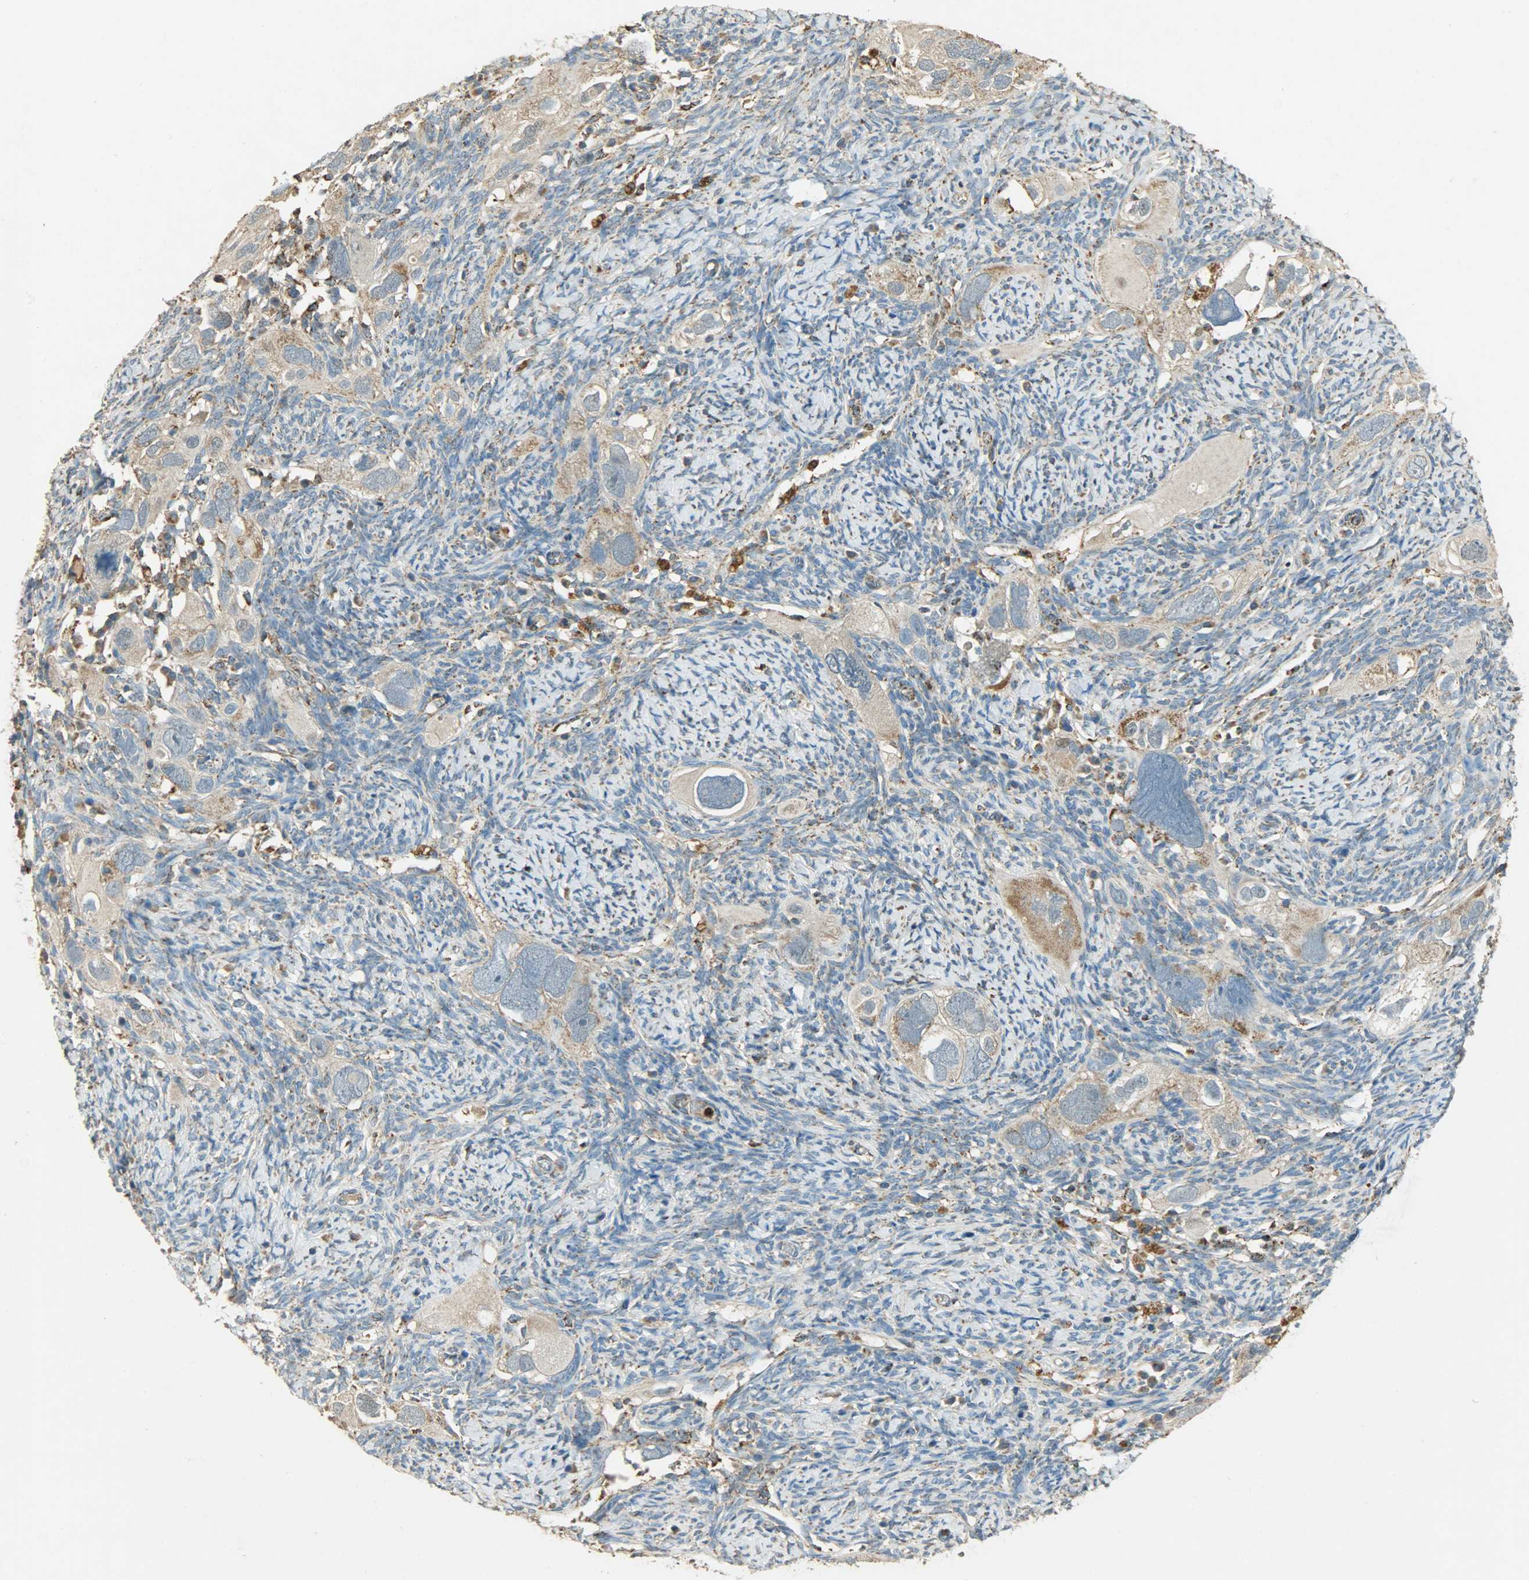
{"staining": {"intensity": "moderate", "quantity": ">75%", "location": "cytoplasmic/membranous"}, "tissue": "ovarian cancer", "cell_type": "Tumor cells", "image_type": "cancer", "snomed": [{"axis": "morphology", "description": "Normal tissue, NOS"}, {"axis": "morphology", "description": "Cystadenocarcinoma, serous, NOS"}, {"axis": "topography", "description": "Ovary"}], "caption": "IHC histopathology image of human serous cystadenocarcinoma (ovarian) stained for a protein (brown), which demonstrates medium levels of moderate cytoplasmic/membranous positivity in approximately >75% of tumor cells.", "gene": "HDHD5", "patient": {"sex": "female", "age": 62}}